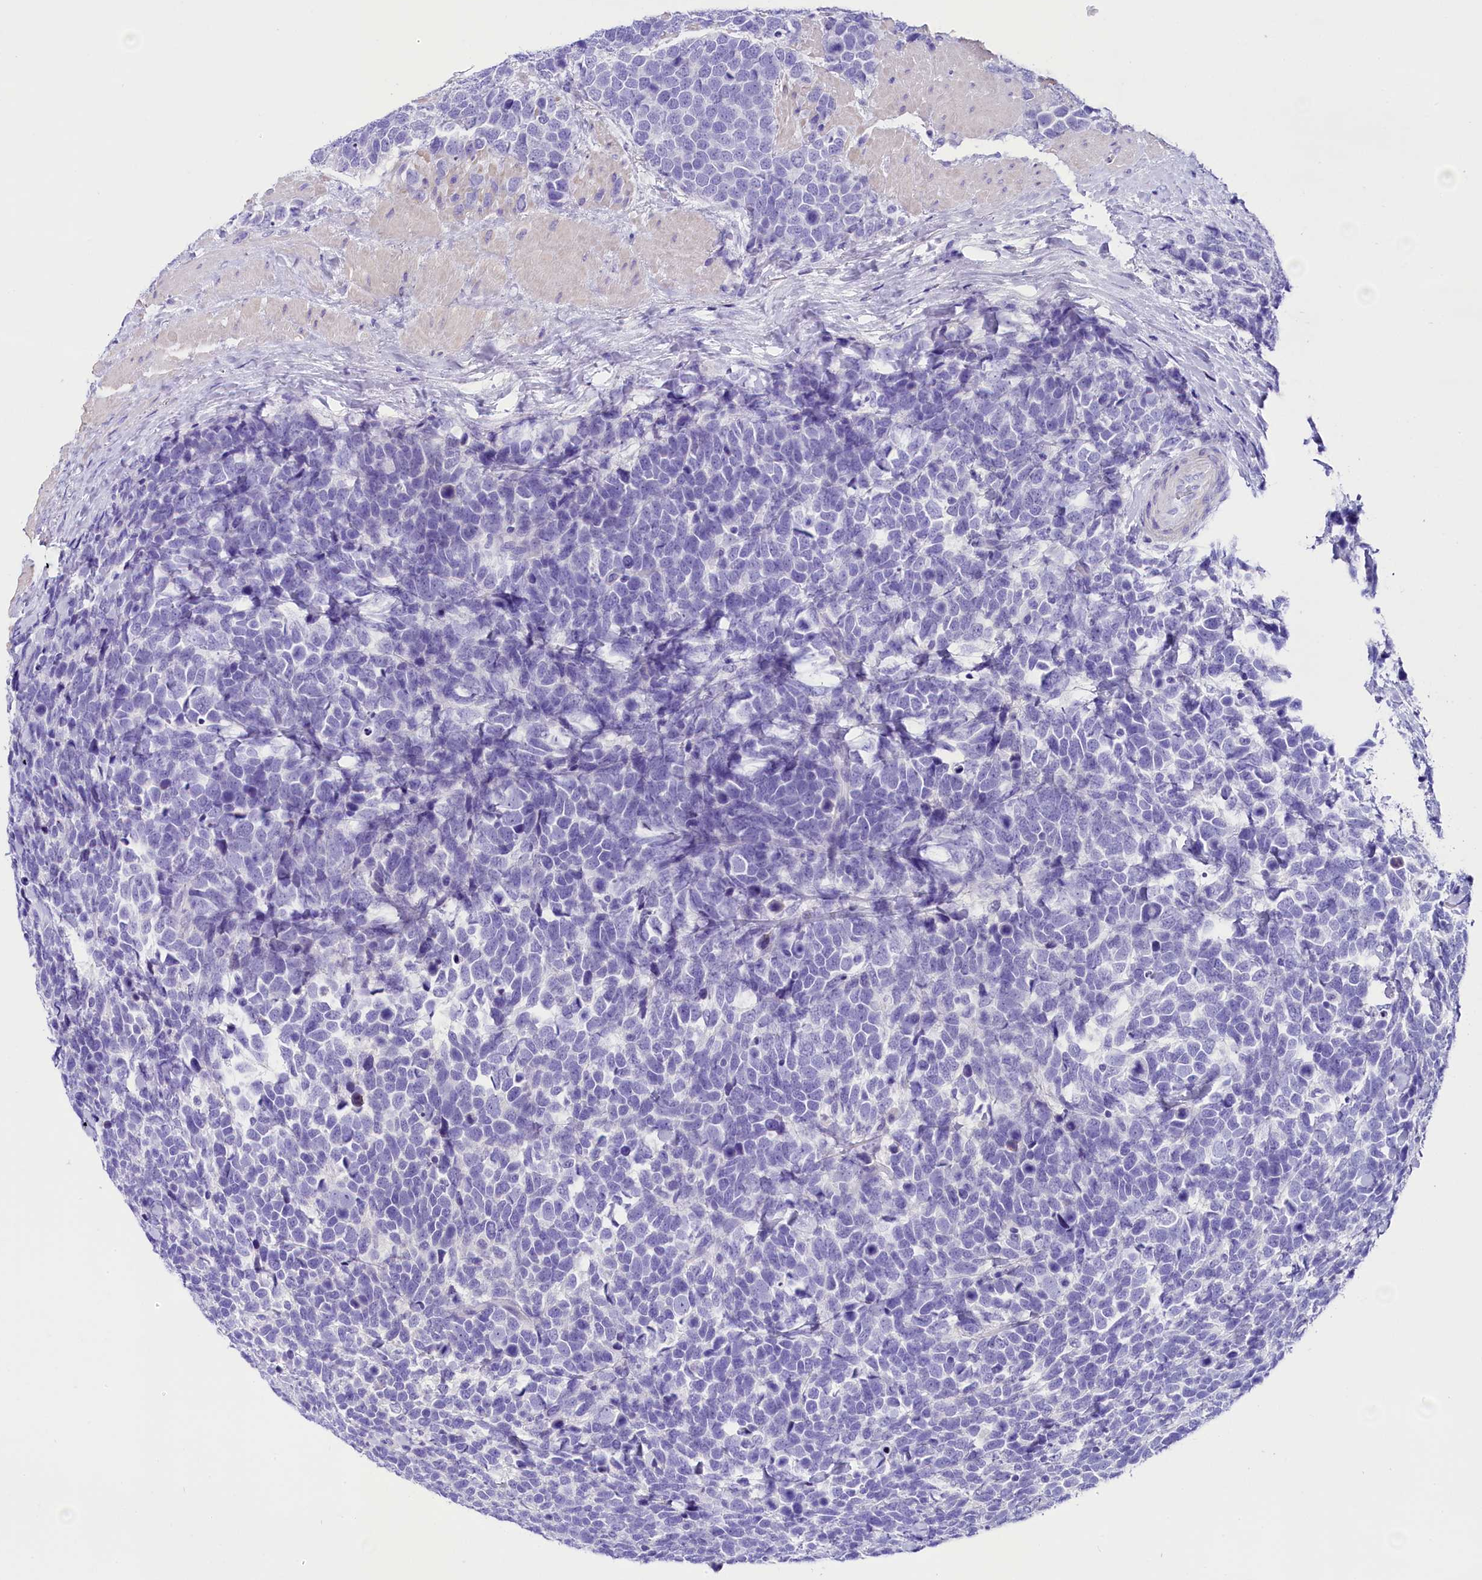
{"staining": {"intensity": "negative", "quantity": "none", "location": "none"}, "tissue": "urothelial cancer", "cell_type": "Tumor cells", "image_type": "cancer", "snomed": [{"axis": "morphology", "description": "Urothelial carcinoma, High grade"}, {"axis": "topography", "description": "Urinary bladder"}], "caption": "IHC photomicrograph of neoplastic tissue: high-grade urothelial carcinoma stained with DAB displays no significant protein staining in tumor cells.", "gene": "SKIDA1", "patient": {"sex": "female", "age": 82}}